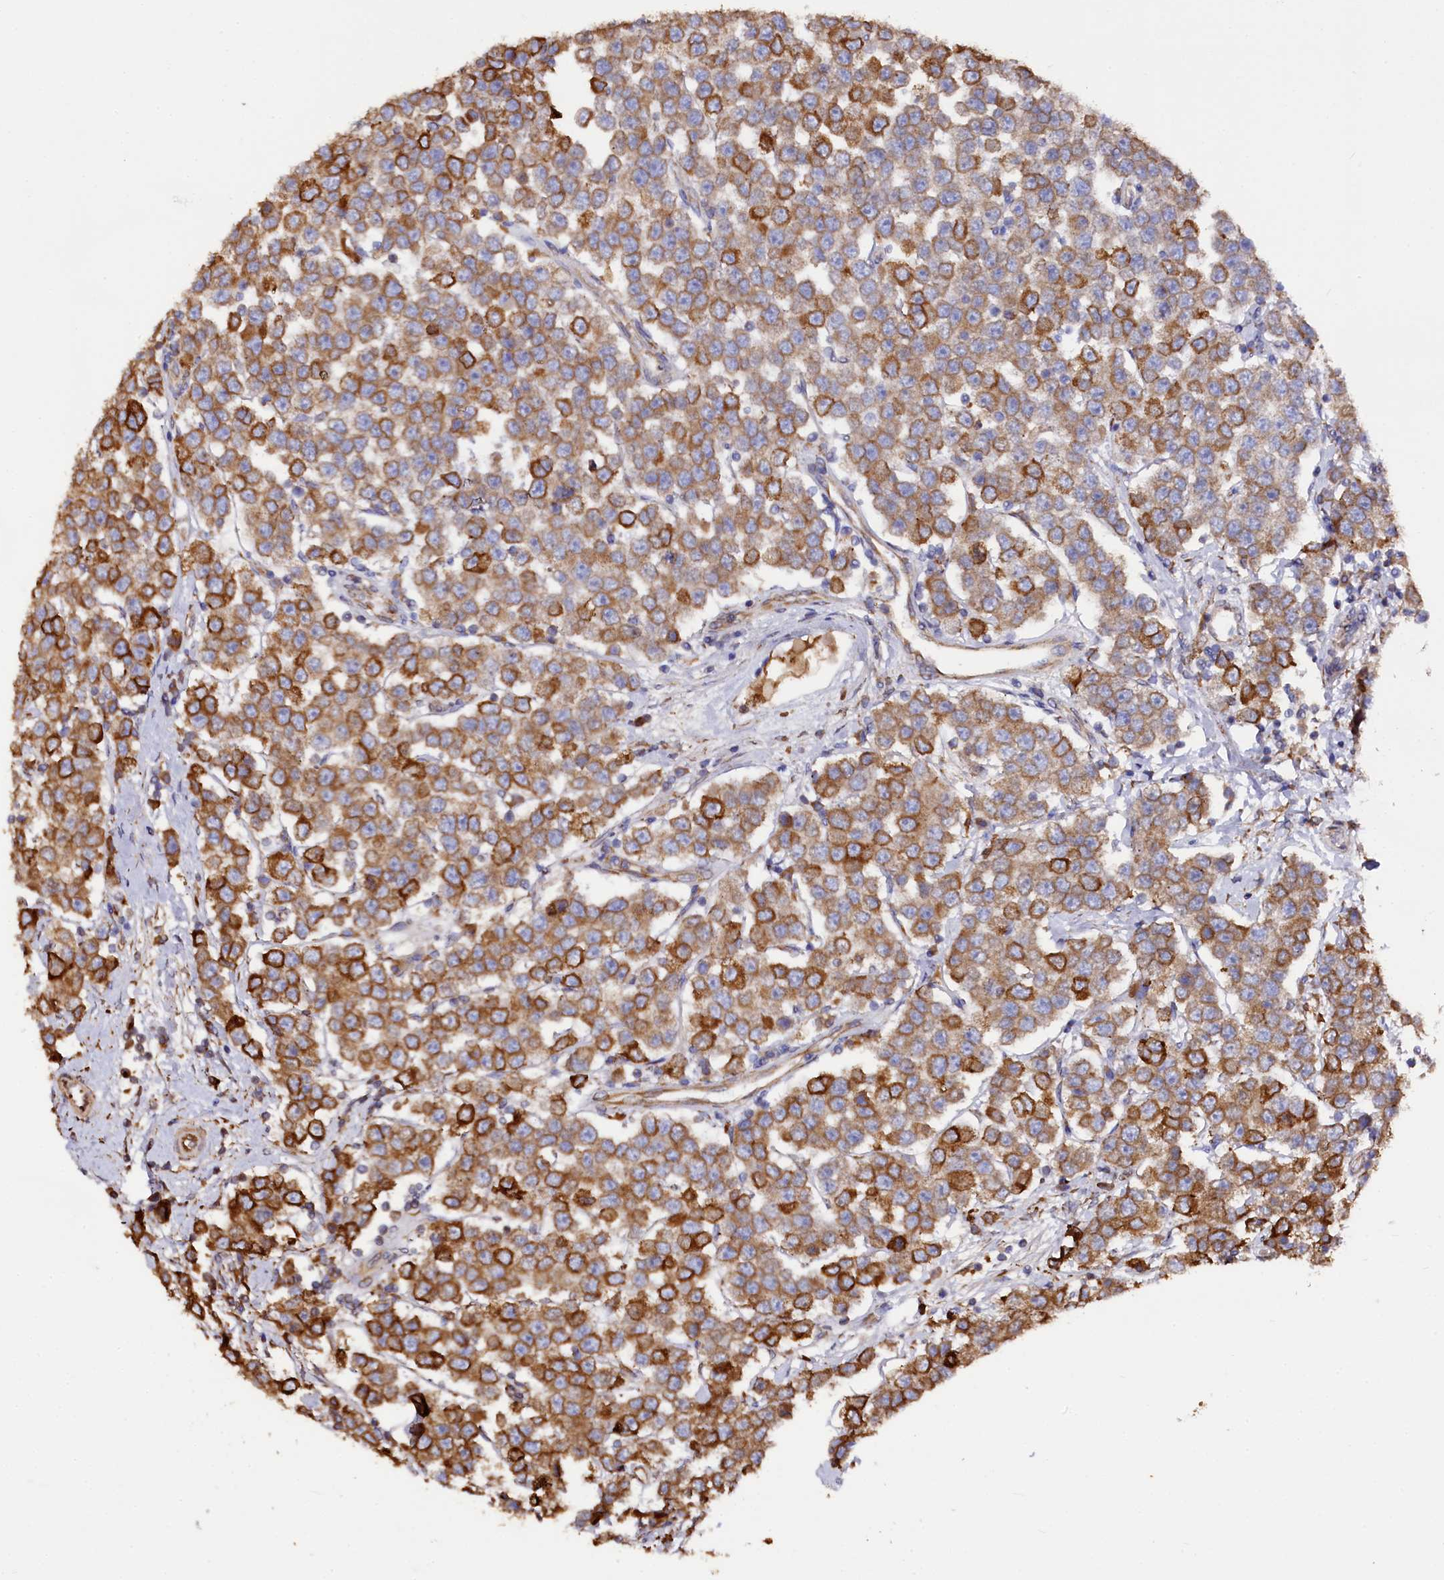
{"staining": {"intensity": "strong", "quantity": ">75%", "location": "cytoplasmic/membranous"}, "tissue": "testis cancer", "cell_type": "Tumor cells", "image_type": "cancer", "snomed": [{"axis": "morphology", "description": "Seminoma, NOS"}, {"axis": "topography", "description": "Testis"}], "caption": "Brown immunohistochemical staining in human testis cancer demonstrates strong cytoplasmic/membranous positivity in about >75% of tumor cells.", "gene": "NEURL1B", "patient": {"sex": "male", "age": 28}}